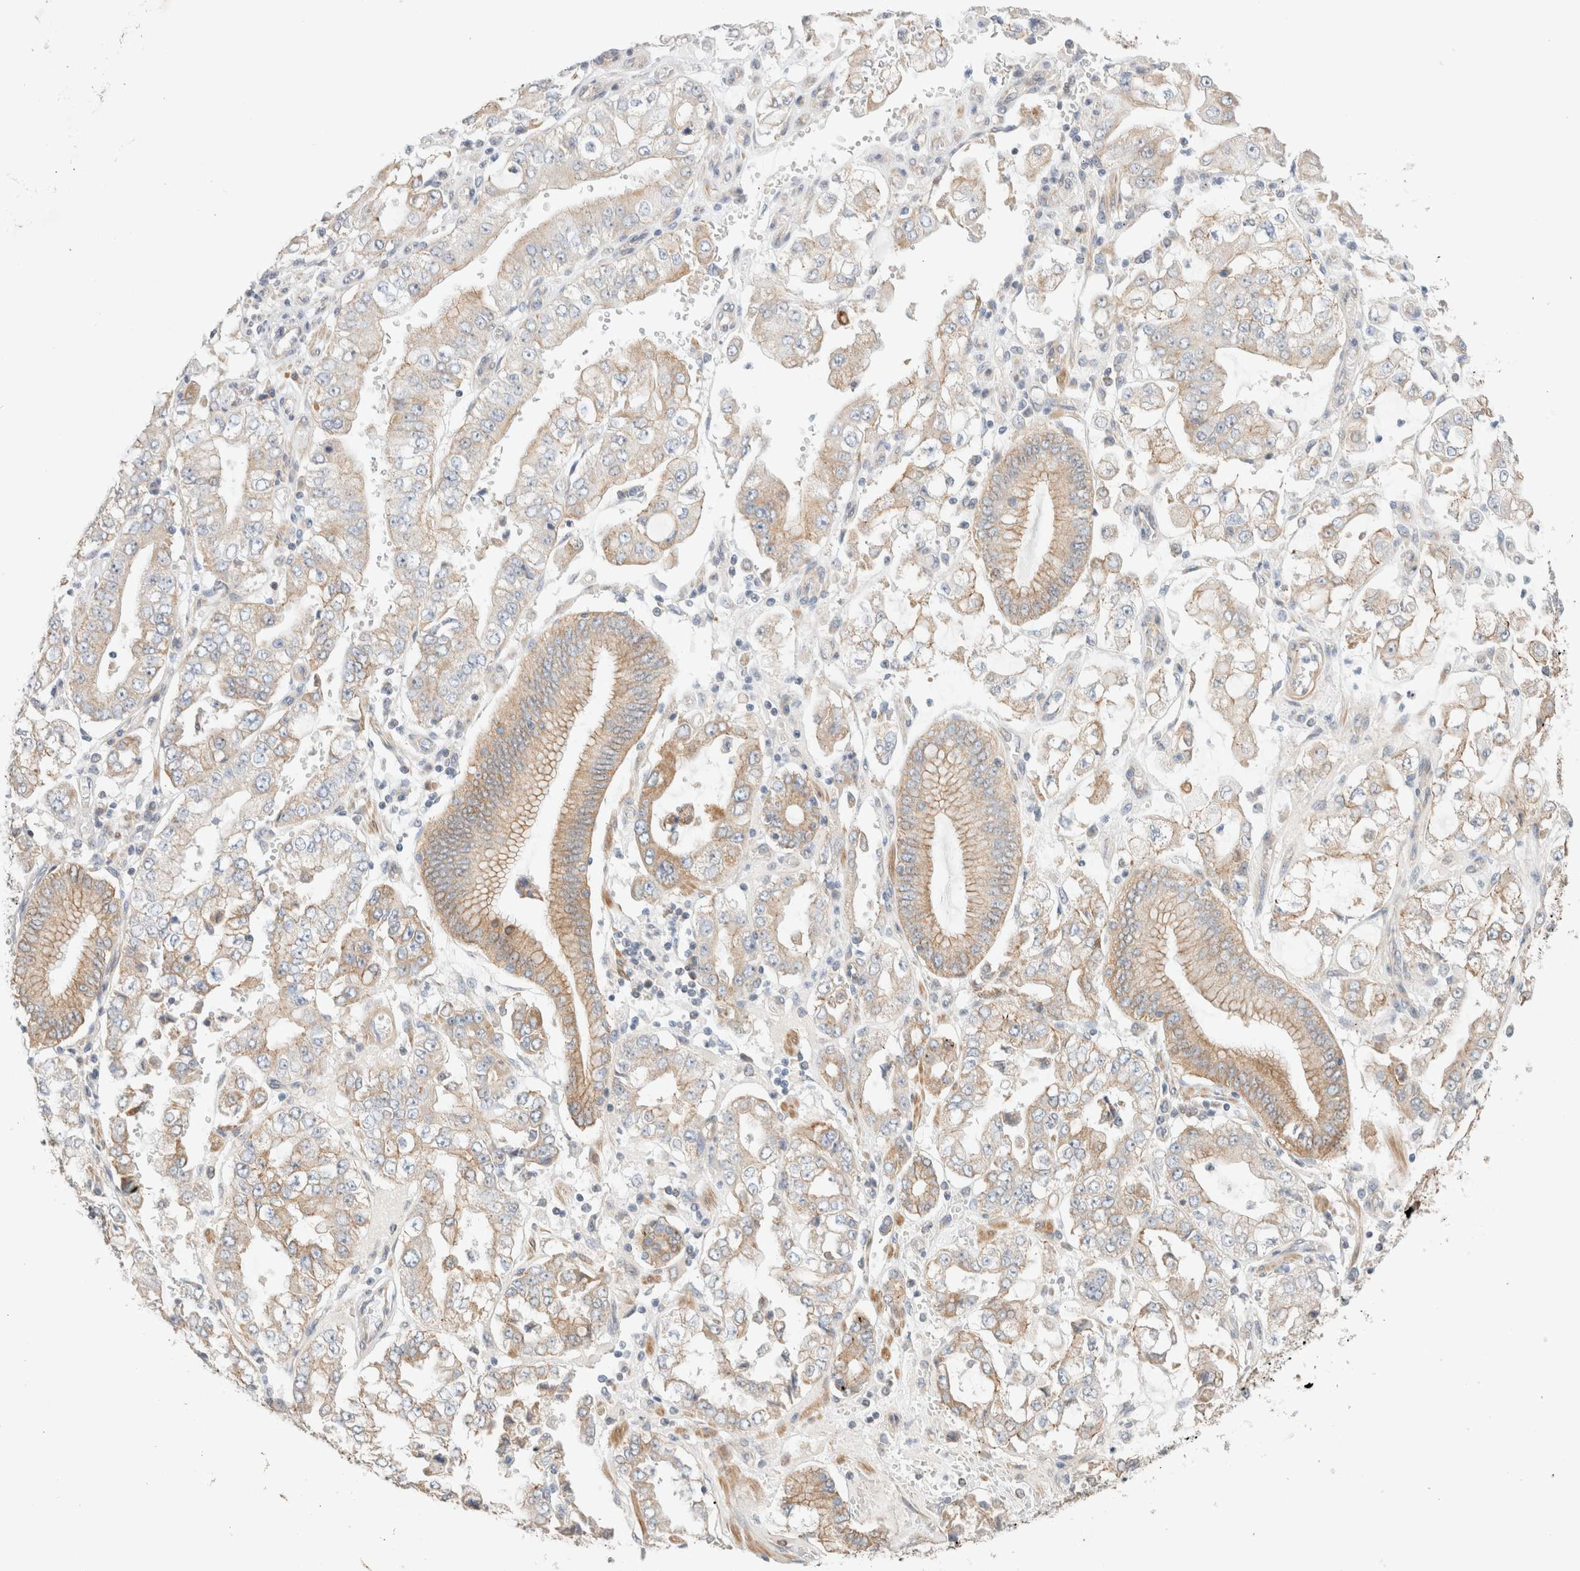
{"staining": {"intensity": "moderate", "quantity": "25%-75%", "location": "cytoplasmic/membranous"}, "tissue": "stomach cancer", "cell_type": "Tumor cells", "image_type": "cancer", "snomed": [{"axis": "morphology", "description": "Adenocarcinoma, NOS"}, {"axis": "topography", "description": "Stomach"}], "caption": "Protein expression analysis of stomach cancer (adenocarcinoma) reveals moderate cytoplasmic/membranous staining in approximately 25%-75% of tumor cells.", "gene": "MRM3", "patient": {"sex": "male", "age": 76}}